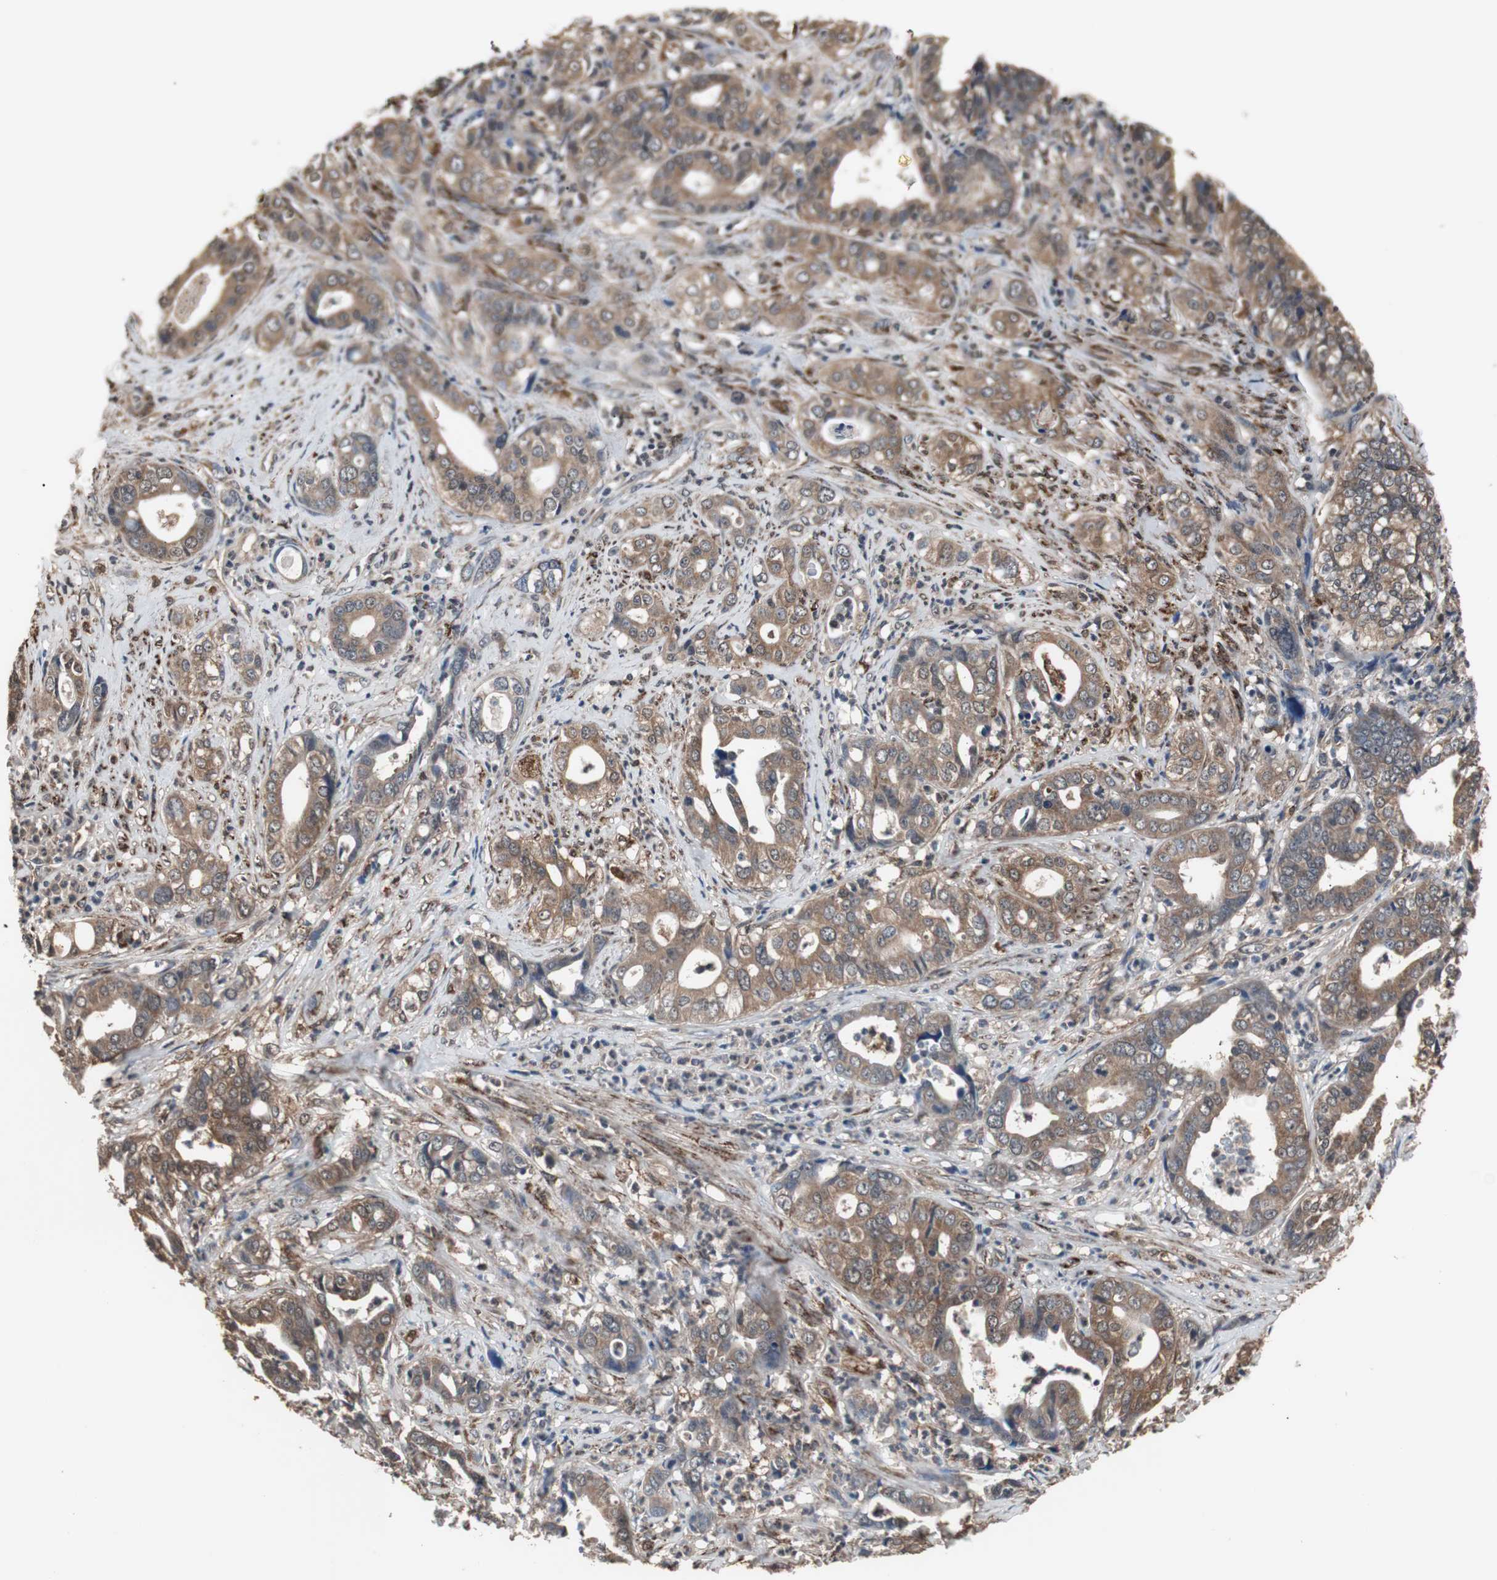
{"staining": {"intensity": "moderate", "quantity": ">75%", "location": "cytoplasmic/membranous"}, "tissue": "liver cancer", "cell_type": "Tumor cells", "image_type": "cancer", "snomed": [{"axis": "morphology", "description": "Cholangiocarcinoma"}, {"axis": "topography", "description": "Liver"}], "caption": "The histopathology image exhibits staining of liver cancer (cholangiocarcinoma), revealing moderate cytoplasmic/membranous protein expression (brown color) within tumor cells.", "gene": "ZSCAN22", "patient": {"sex": "female", "age": 61}}